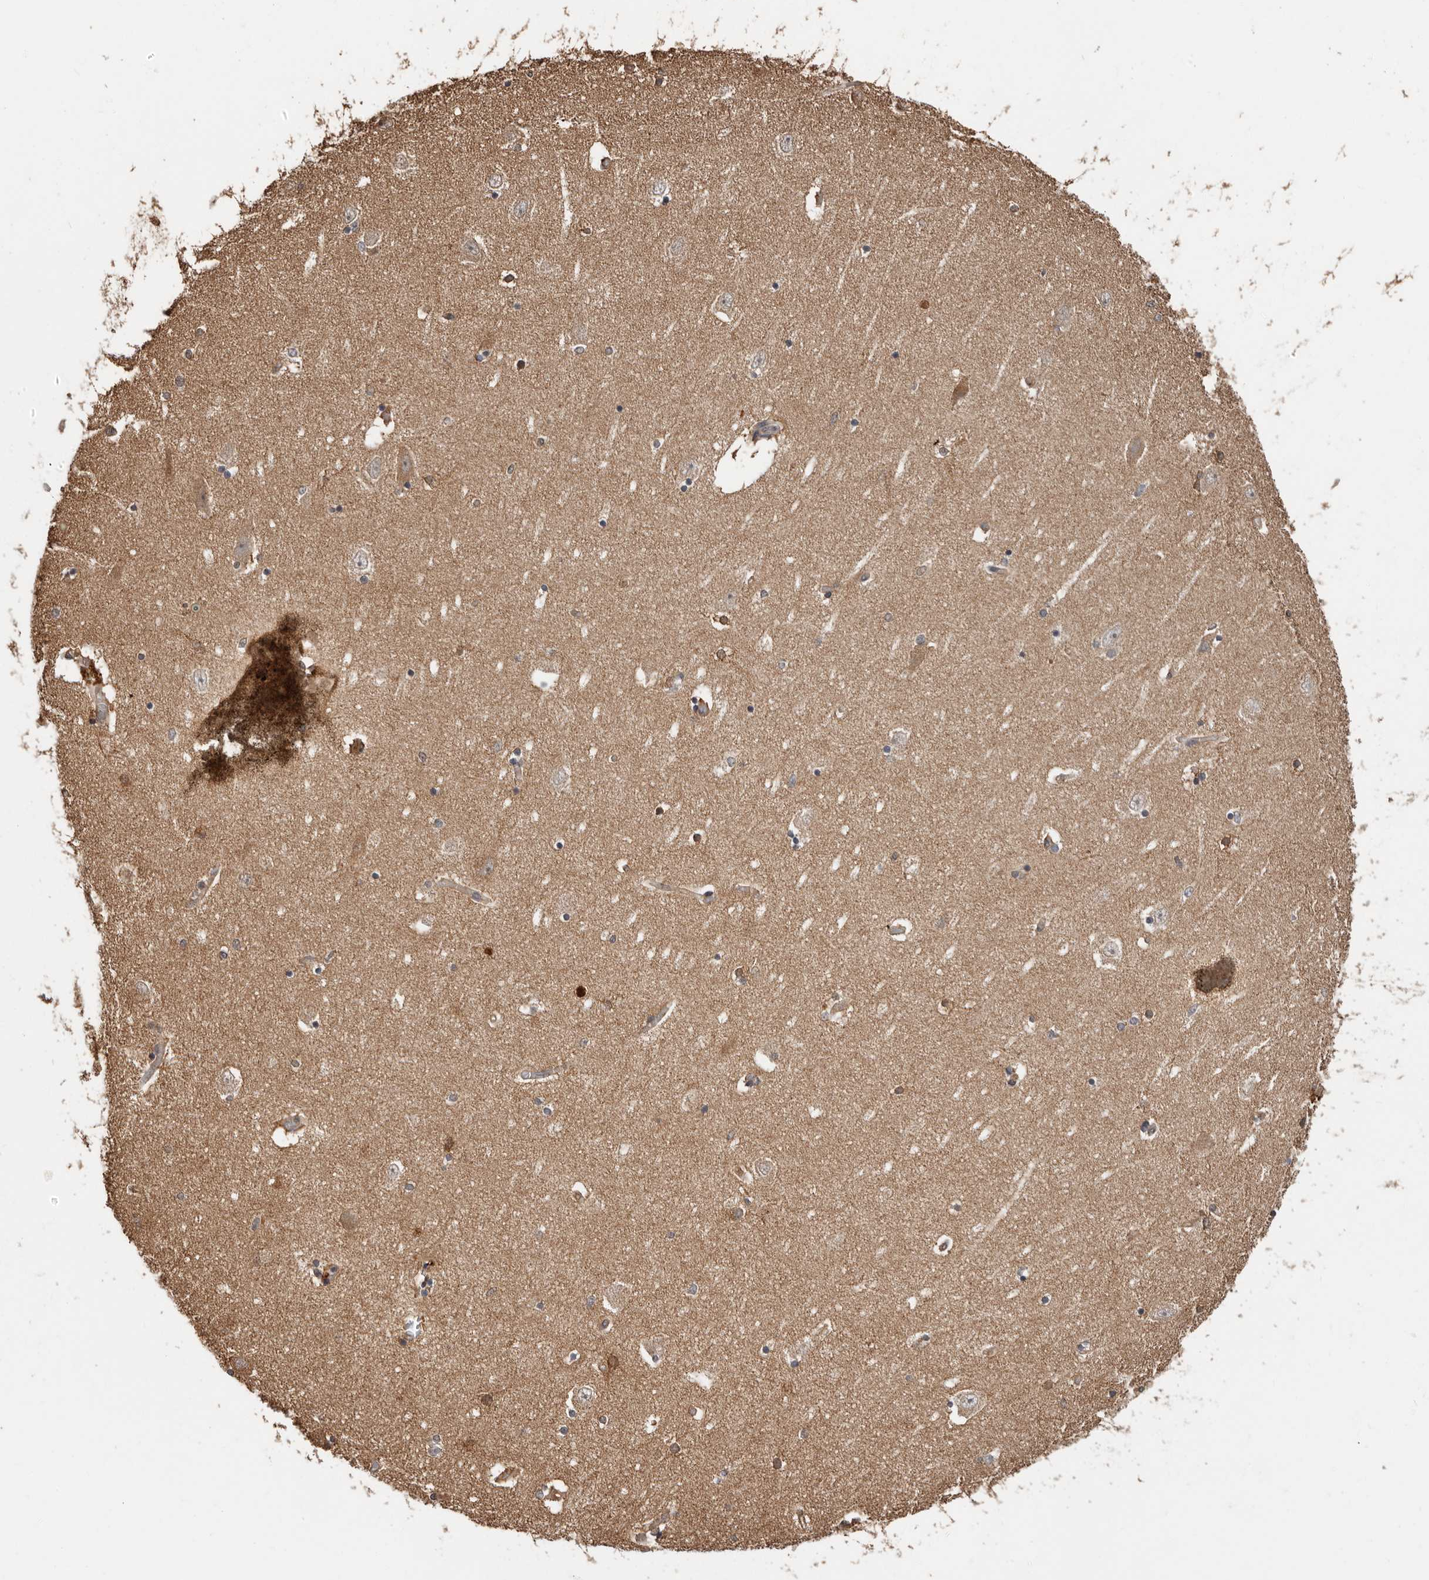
{"staining": {"intensity": "moderate", "quantity": "25%-75%", "location": "cytoplasmic/membranous"}, "tissue": "hippocampus", "cell_type": "Glial cells", "image_type": "normal", "snomed": [{"axis": "morphology", "description": "Normal tissue, NOS"}, {"axis": "topography", "description": "Hippocampus"}], "caption": "Protein staining of benign hippocampus shows moderate cytoplasmic/membranous staining in about 25%-75% of glial cells.", "gene": "RSPO2", "patient": {"sex": "female", "age": 54}}